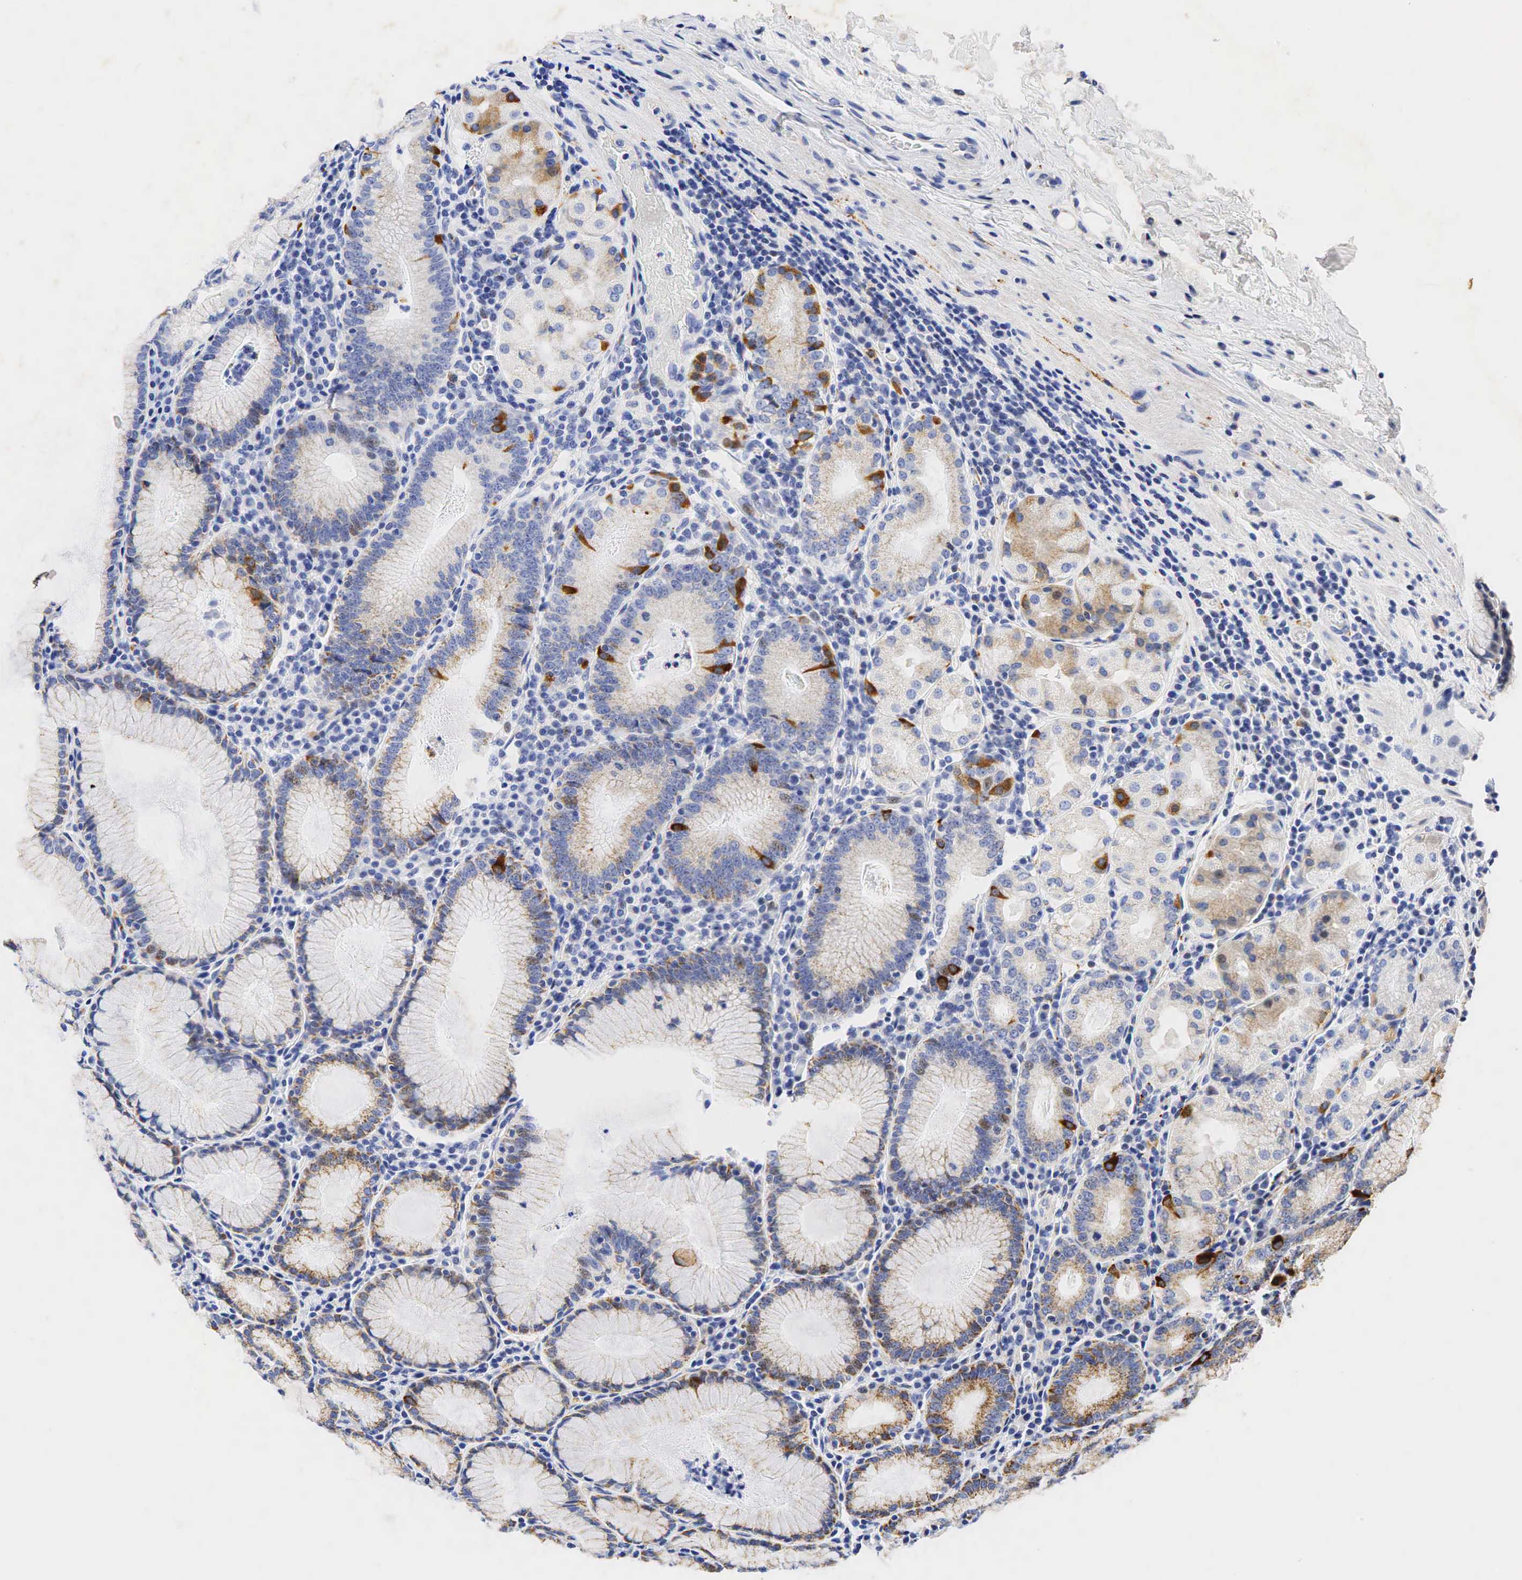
{"staining": {"intensity": "strong", "quantity": "<25%", "location": "cytoplasmic/membranous"}, "tissue": "stomach", "cell_type": "Glandular cells", "image_type": "normal", "snomed": [{"axis": "morphology", "description": "Normal tissue, NOS"}, {"axis": "topography", "description": "Stomach, lower"}], "caption": "Immunohistochemical staining of benign stomach demonstrates medium levels of strong cytoplasmic/membranous expression in about <25% of glandular cells.", "gene": "SYP", "patient": {"sex": "female", "age": 43}}